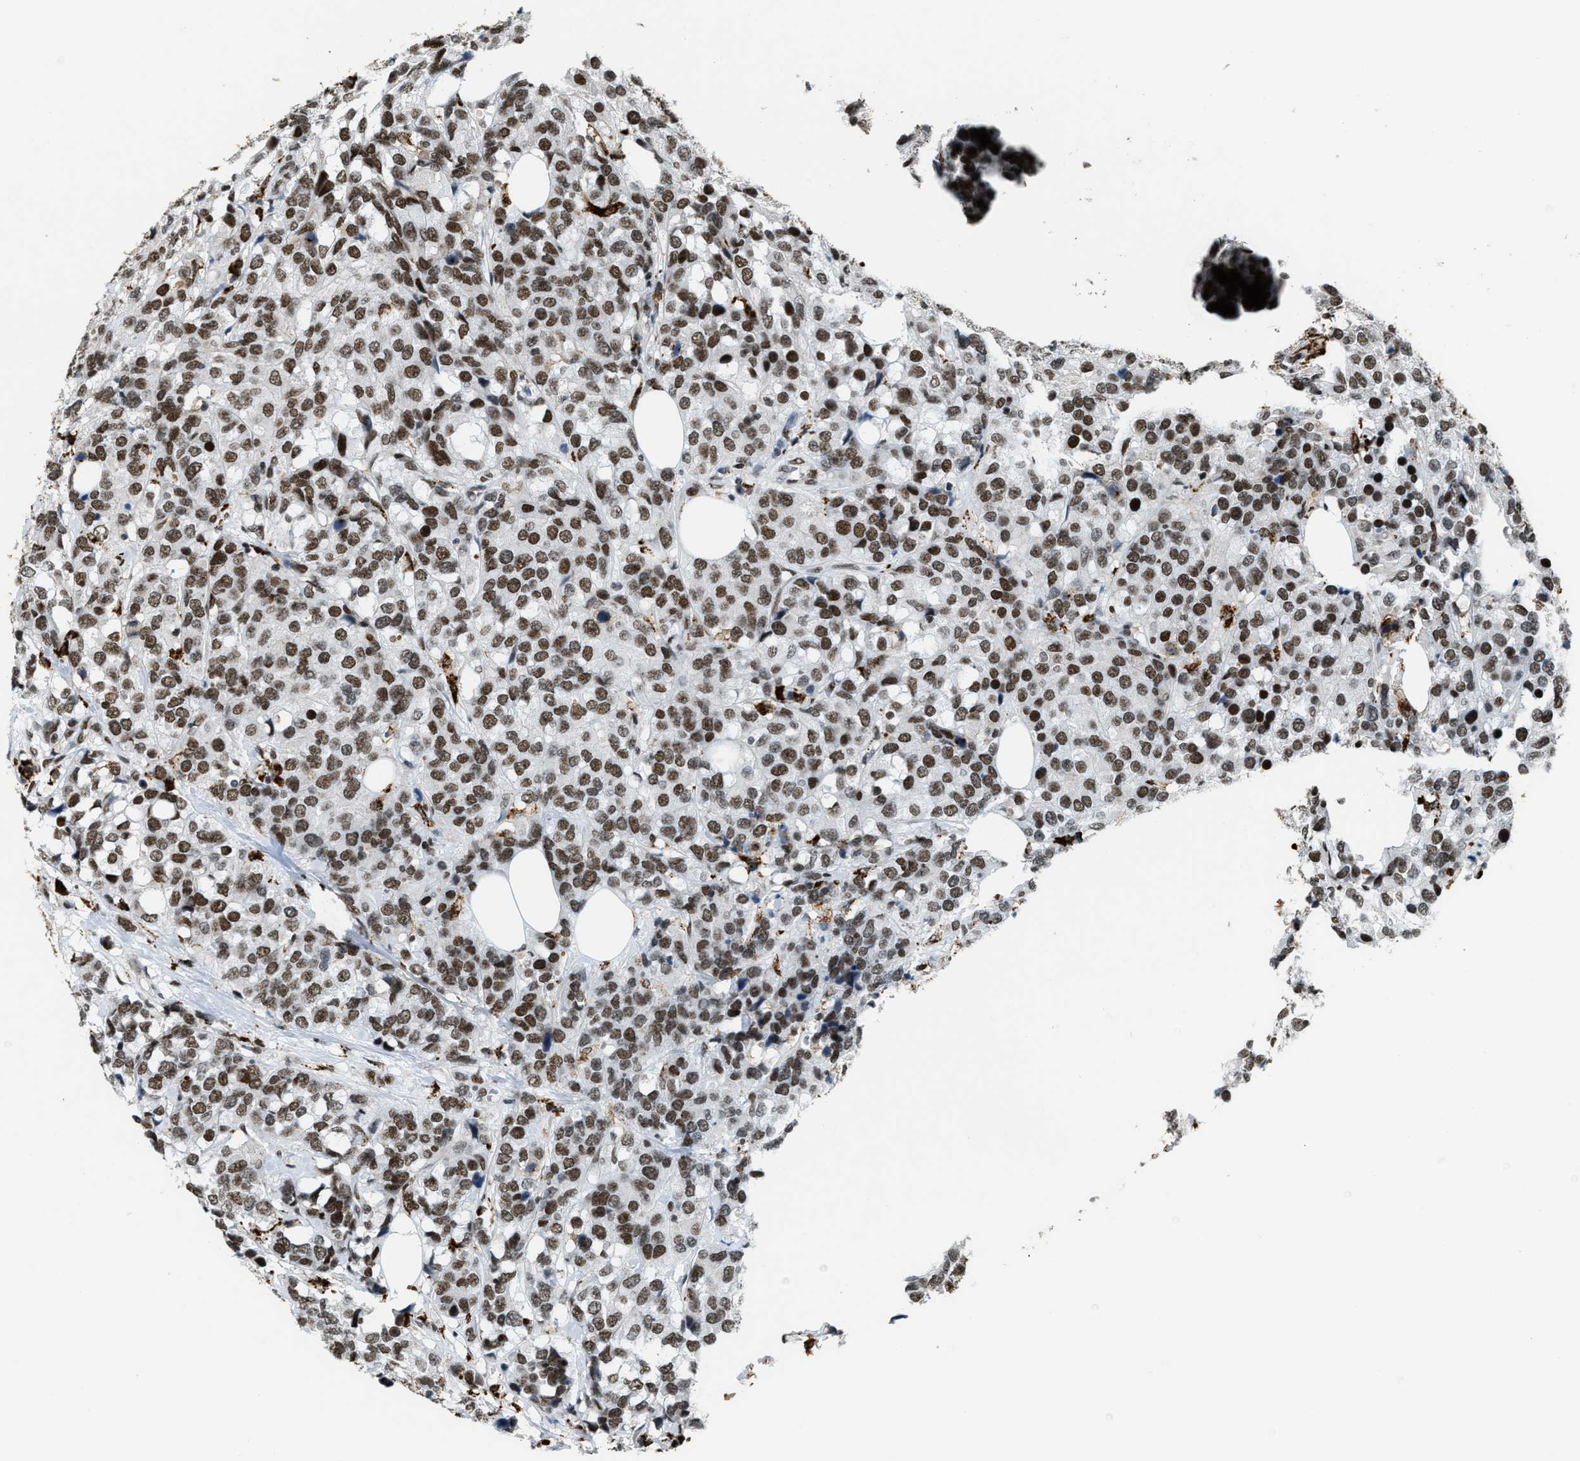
{"staining": {"intensity": "moderate", "quantity": ">75%", "location": "nuclear"}, "tissue": "breast cancer", "cell_type": "Tumor cells", "image_type": "cancer", "snomed": [{"axis": "morphology", "description": "Lobular carcinoma"}, {"axis": "topography", "description": "Breast"}], "caption": "Immunohistochemistry micrograph of lobular carcinoma (breast) stained for a protein (brown), which reveals medium levels of moderate nuclear positivity in approximately >75% of tumor cells.", "gene": "NUMA1", "patient": {"sex": "female", "age": 59}}